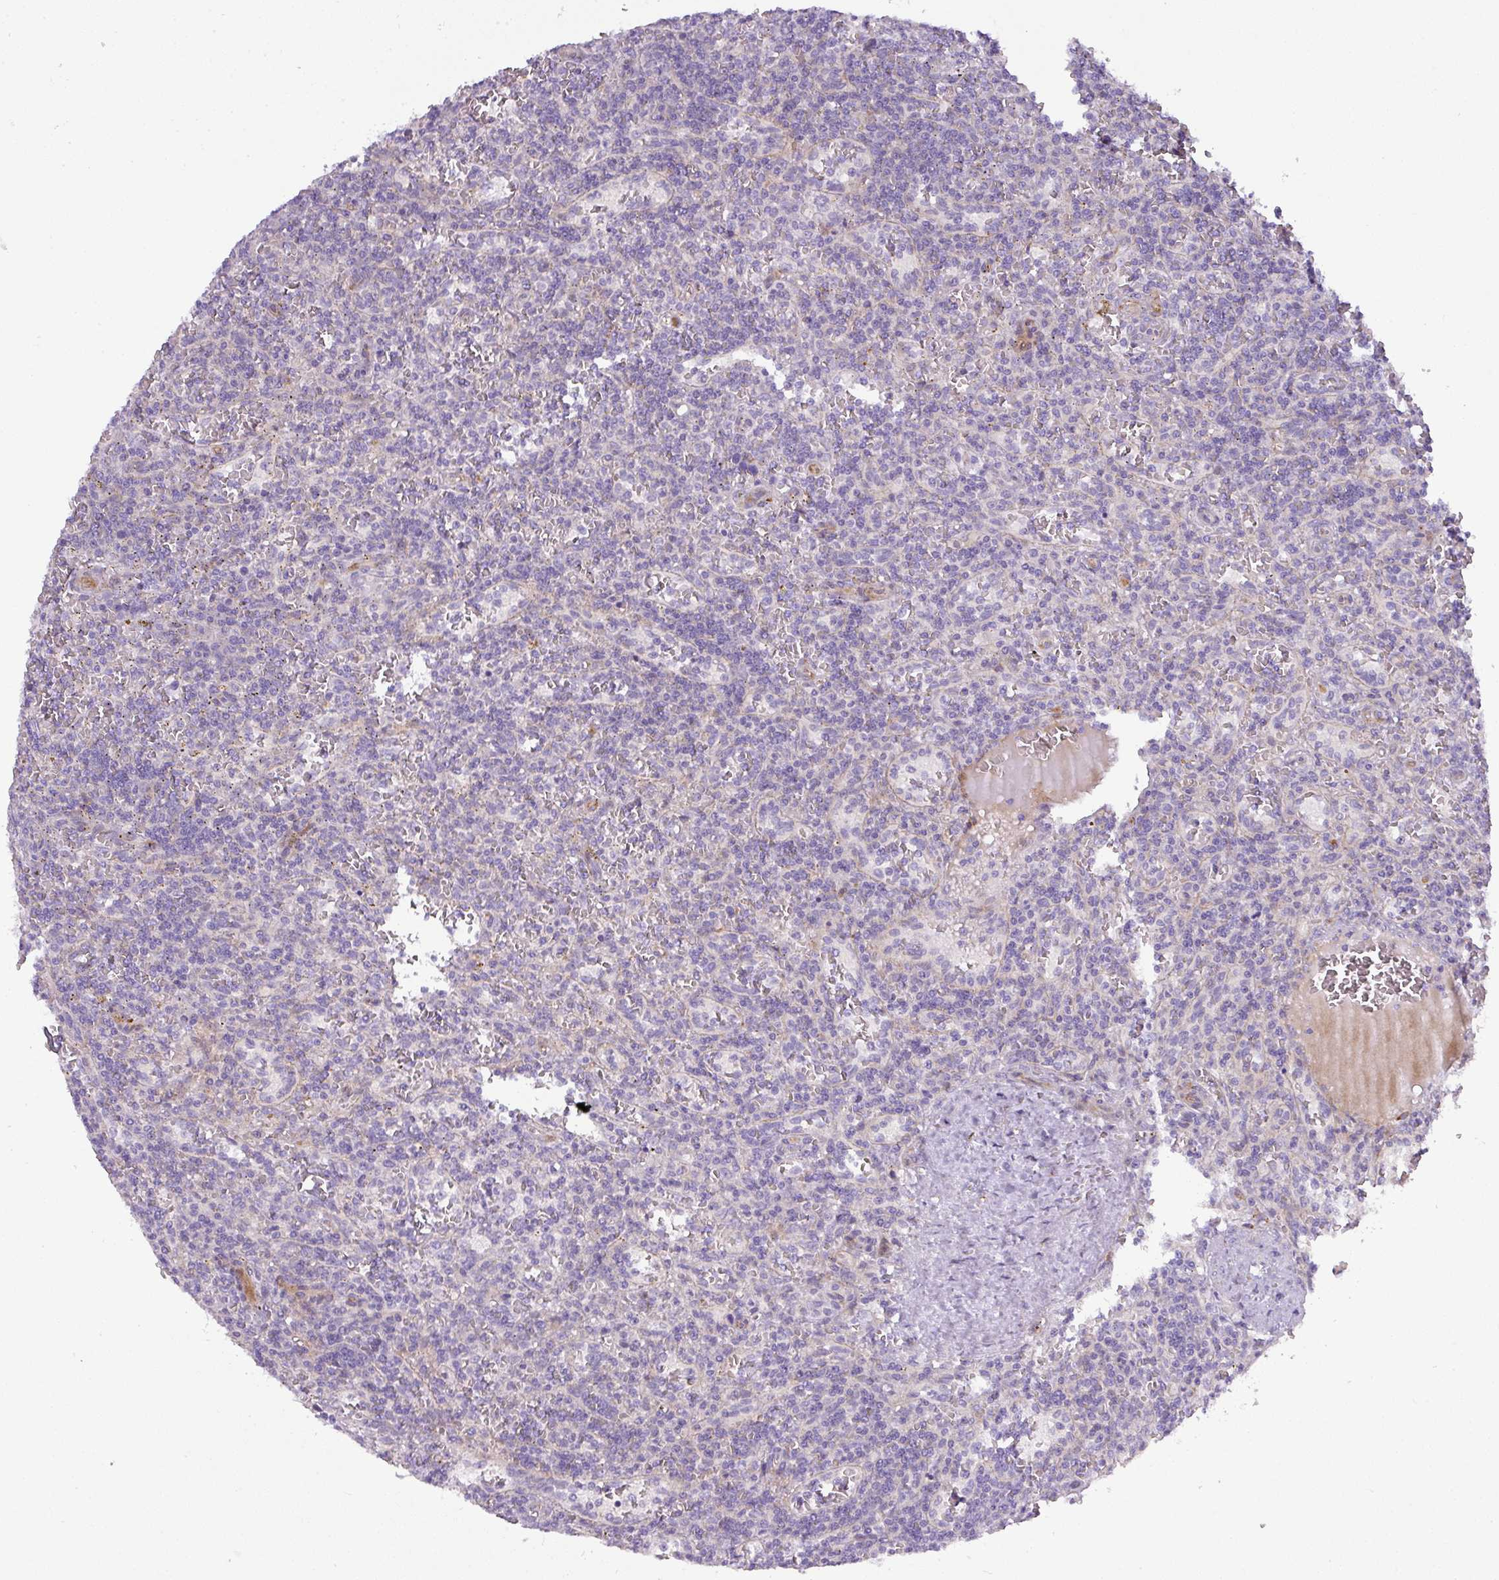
{"staining": {"intensity": "negative", "quantity": "none", "location": "none"}, "tissue": "lymphoma", "cell_type": "Tumor cells", "image_type": "cancer", "snomed": [{"axis": "morphology", "description": "Malignant lymphoma, non-Hodgkin's type, Low grade"}, {"axis": "topography", "description": "Spleen"}], "caption": "Immunohistochemistry of lymphoma reveals no positivity in tumor cells.", "gene": "ATP6V1F", "patient": {"sex": "male", "age": 73}}